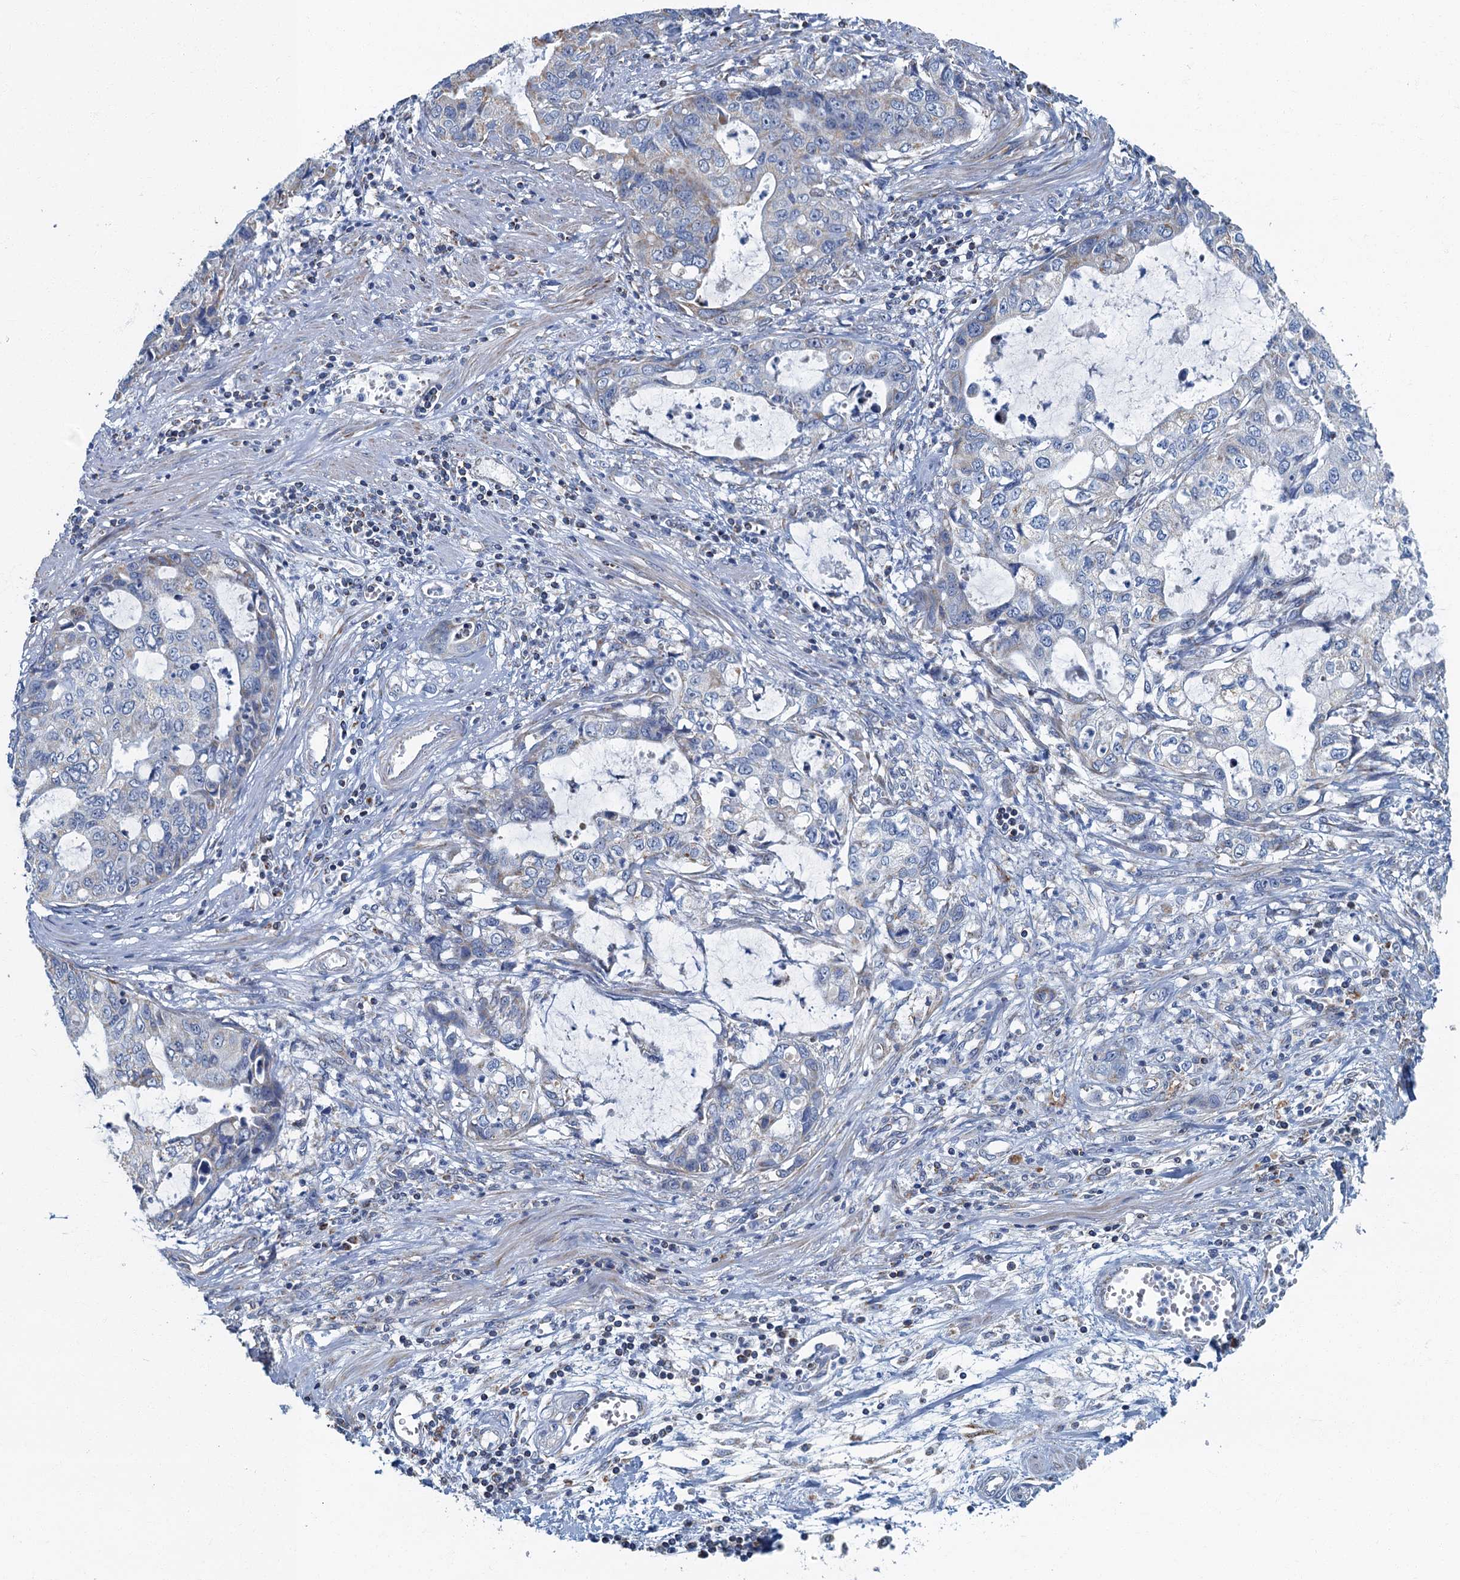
{"staining": {"intensity": "negative", "quantity": "none", "location": "none"}, "tissue": "stomach cancer", "cell_type": "Tumor cells", "image_type": "cancer", "snomed": [{"axis": "morphology", "description": "Adenocarcinoma, NOS"}, {"axis": "topography", "description": "Stomach, upper"}], "caption": "Immunohistochemical staining of human adenocarcinoma (stomach) displays no significant expression in tumor cells.", "gene": "RAD9B", "patient": {"sex": "female", "age": 52}}